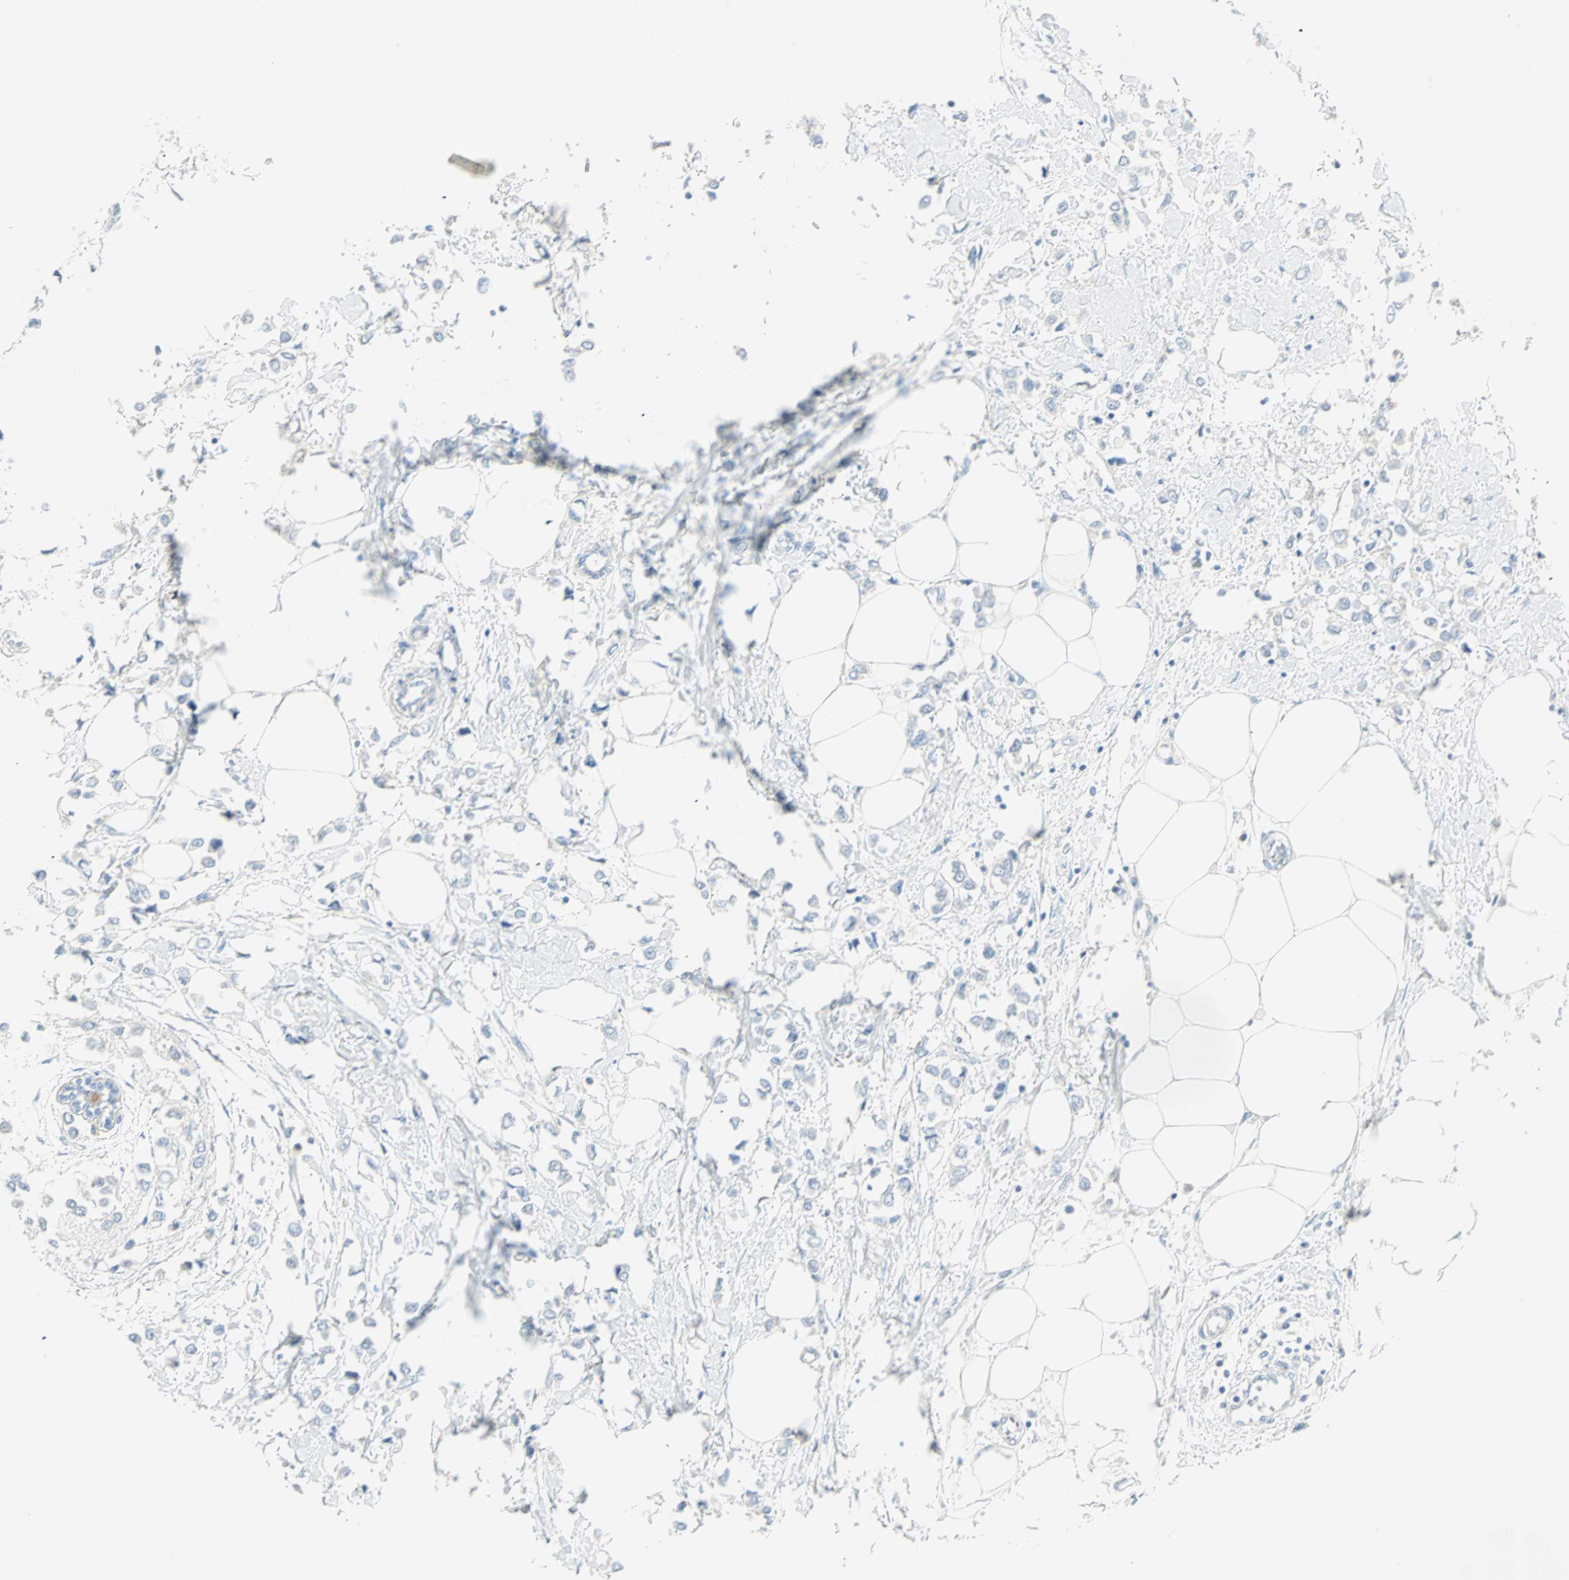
{"staining": {"intensity": "negative", "quantity": "none", "location": "none"}, "tissue": "breast cancer", "cell_type": "Tumor cells", "image_type": "cancer", "snomed": [{"axis": "morphology", "description": "Lobular carcinoma"}, {"axis": "topography", "description": "Breast"}], "caption": "The image demonstrates no significant expression in tumor cells of breast lobular carcinoma.", "gene": "ATF6", "patient": {"sex": "female", "age": 51}}